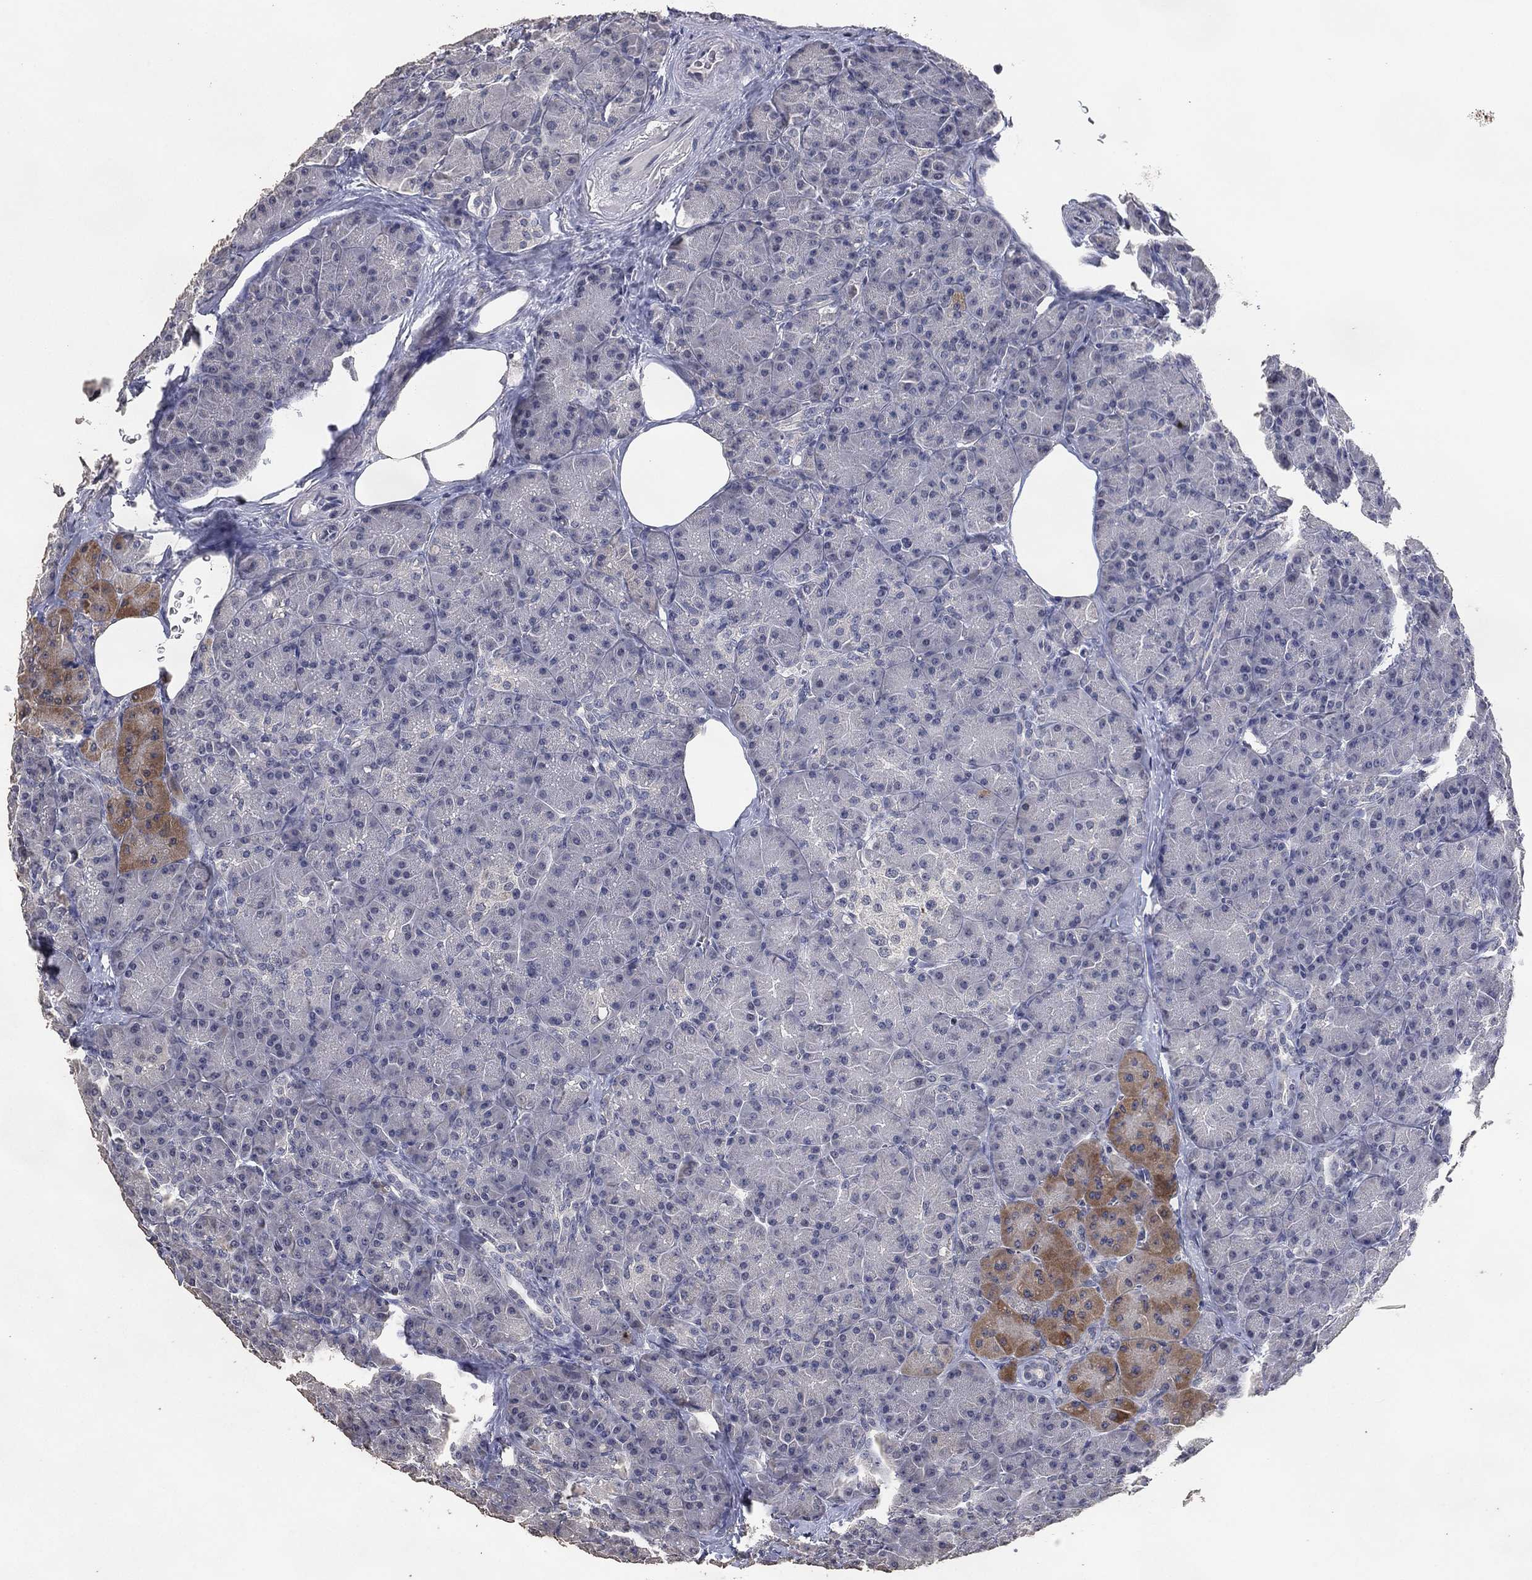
{"staining": {"intensity": "moderate", "quantity": "<25%", "location": "cytoplasmic/membranous"}, "tissue": "pancreas", "cell_type": "Exocrine glandular cells", "image_type": "normal", "snomed": [{"axis": "morphology", "description": "Normal tissue, NOS"}, {"axis": "topography", "description": "Pancreas"}], "caption": "Unremarkable pancreas shows moderate cytoplasmic/membranous positivity in about <25% of exocrine glandular cells (brown staining indicates protein expression, while blue staining denotes nuclei)..", "gene": "DSG1", "patient": {"sex": "male", "age": 57}}